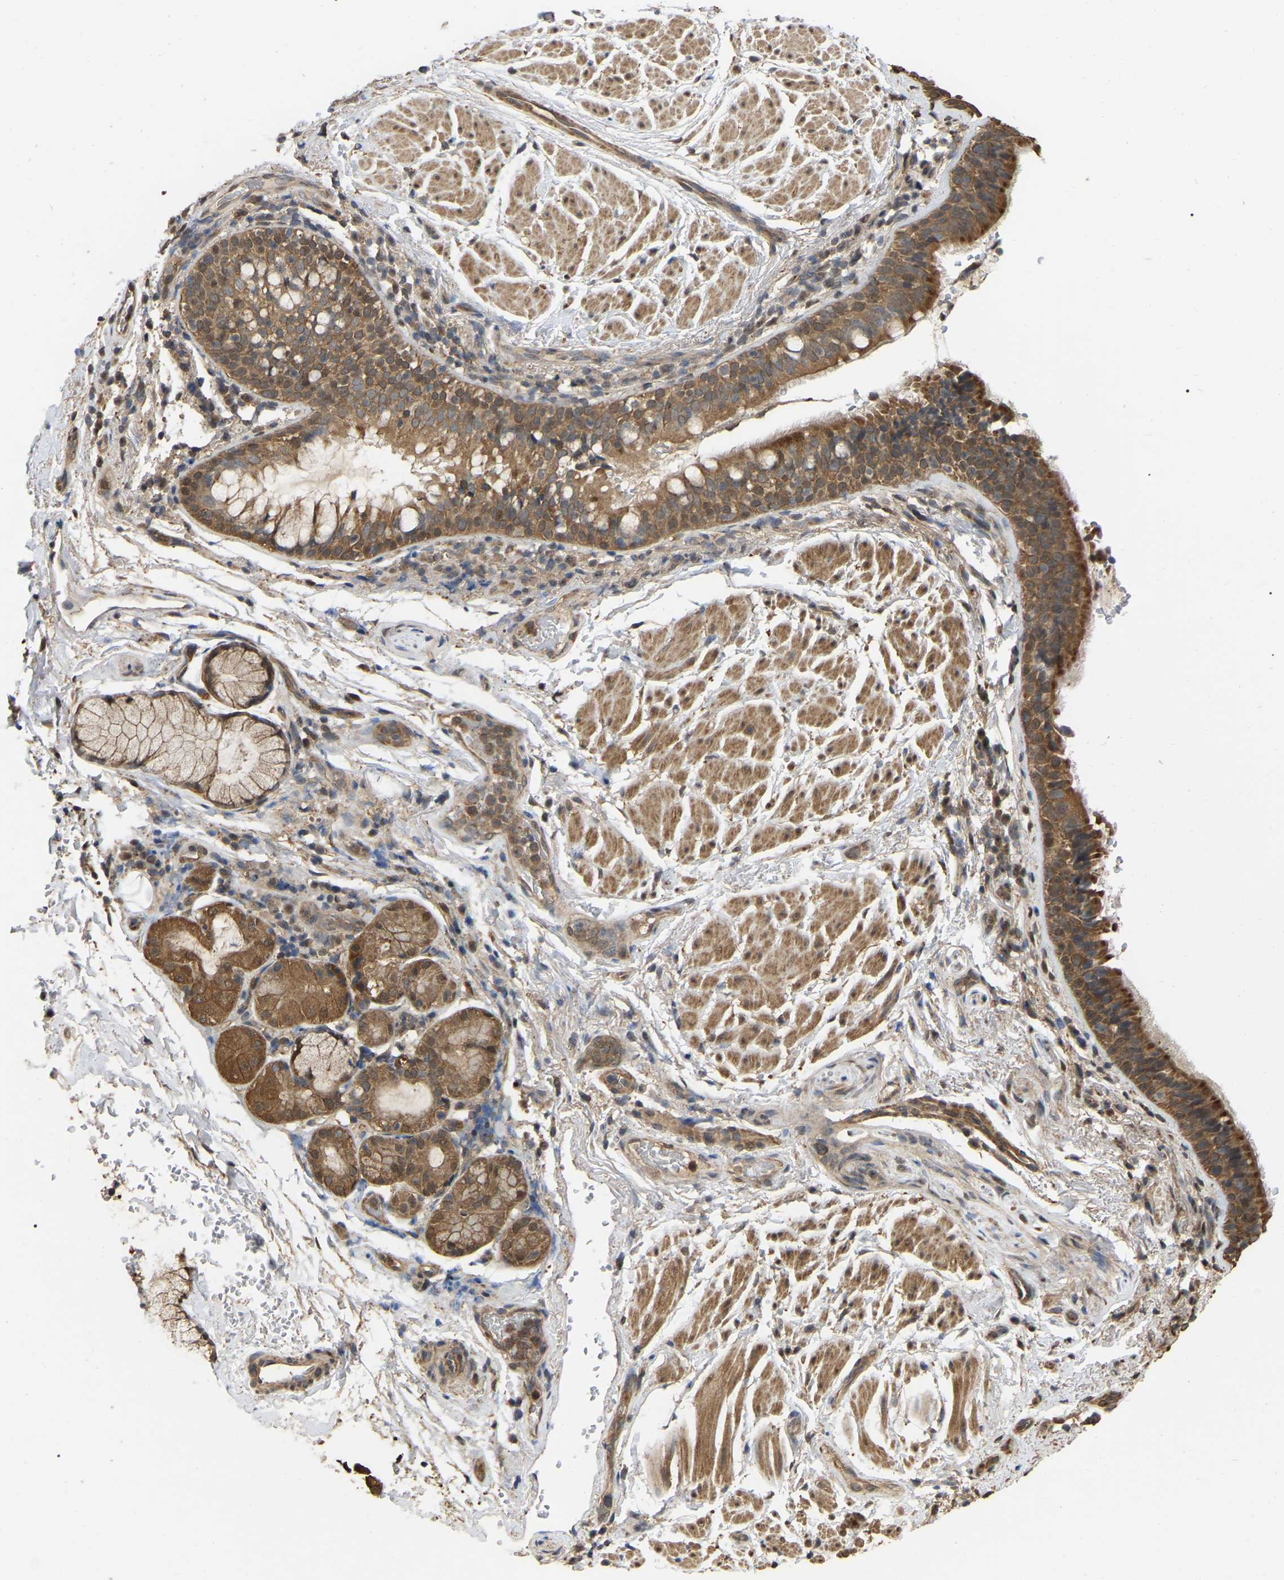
{"staining": {"intensity": "moderate", "quantity": ">75%", "location": "cytoplasmic/membranous"}, "tissue": "bronchus", "cell_type": "Respiratory epithelial cells", "image_type": "normal", "snomed": [{"axis": "morphology", "description": "Normal tissue, NOS"}, {"axis": "morphology", "description": "Inflammation, NOS"}, {"axis": "topography", "description": "Cartilage tissue"}, {"axis": "topography", "description": "Bronchus"}], "caption": "DAB (3,3'-diaminobenzidine) immunohistochemical staining of normal human bronchus exhibits moderate cytoplasmic/membranous protein expression in about >75% of respiratory epithelial cells.", "gene": "FAM219A", "patient": {"sex": "male", "age": 77}}